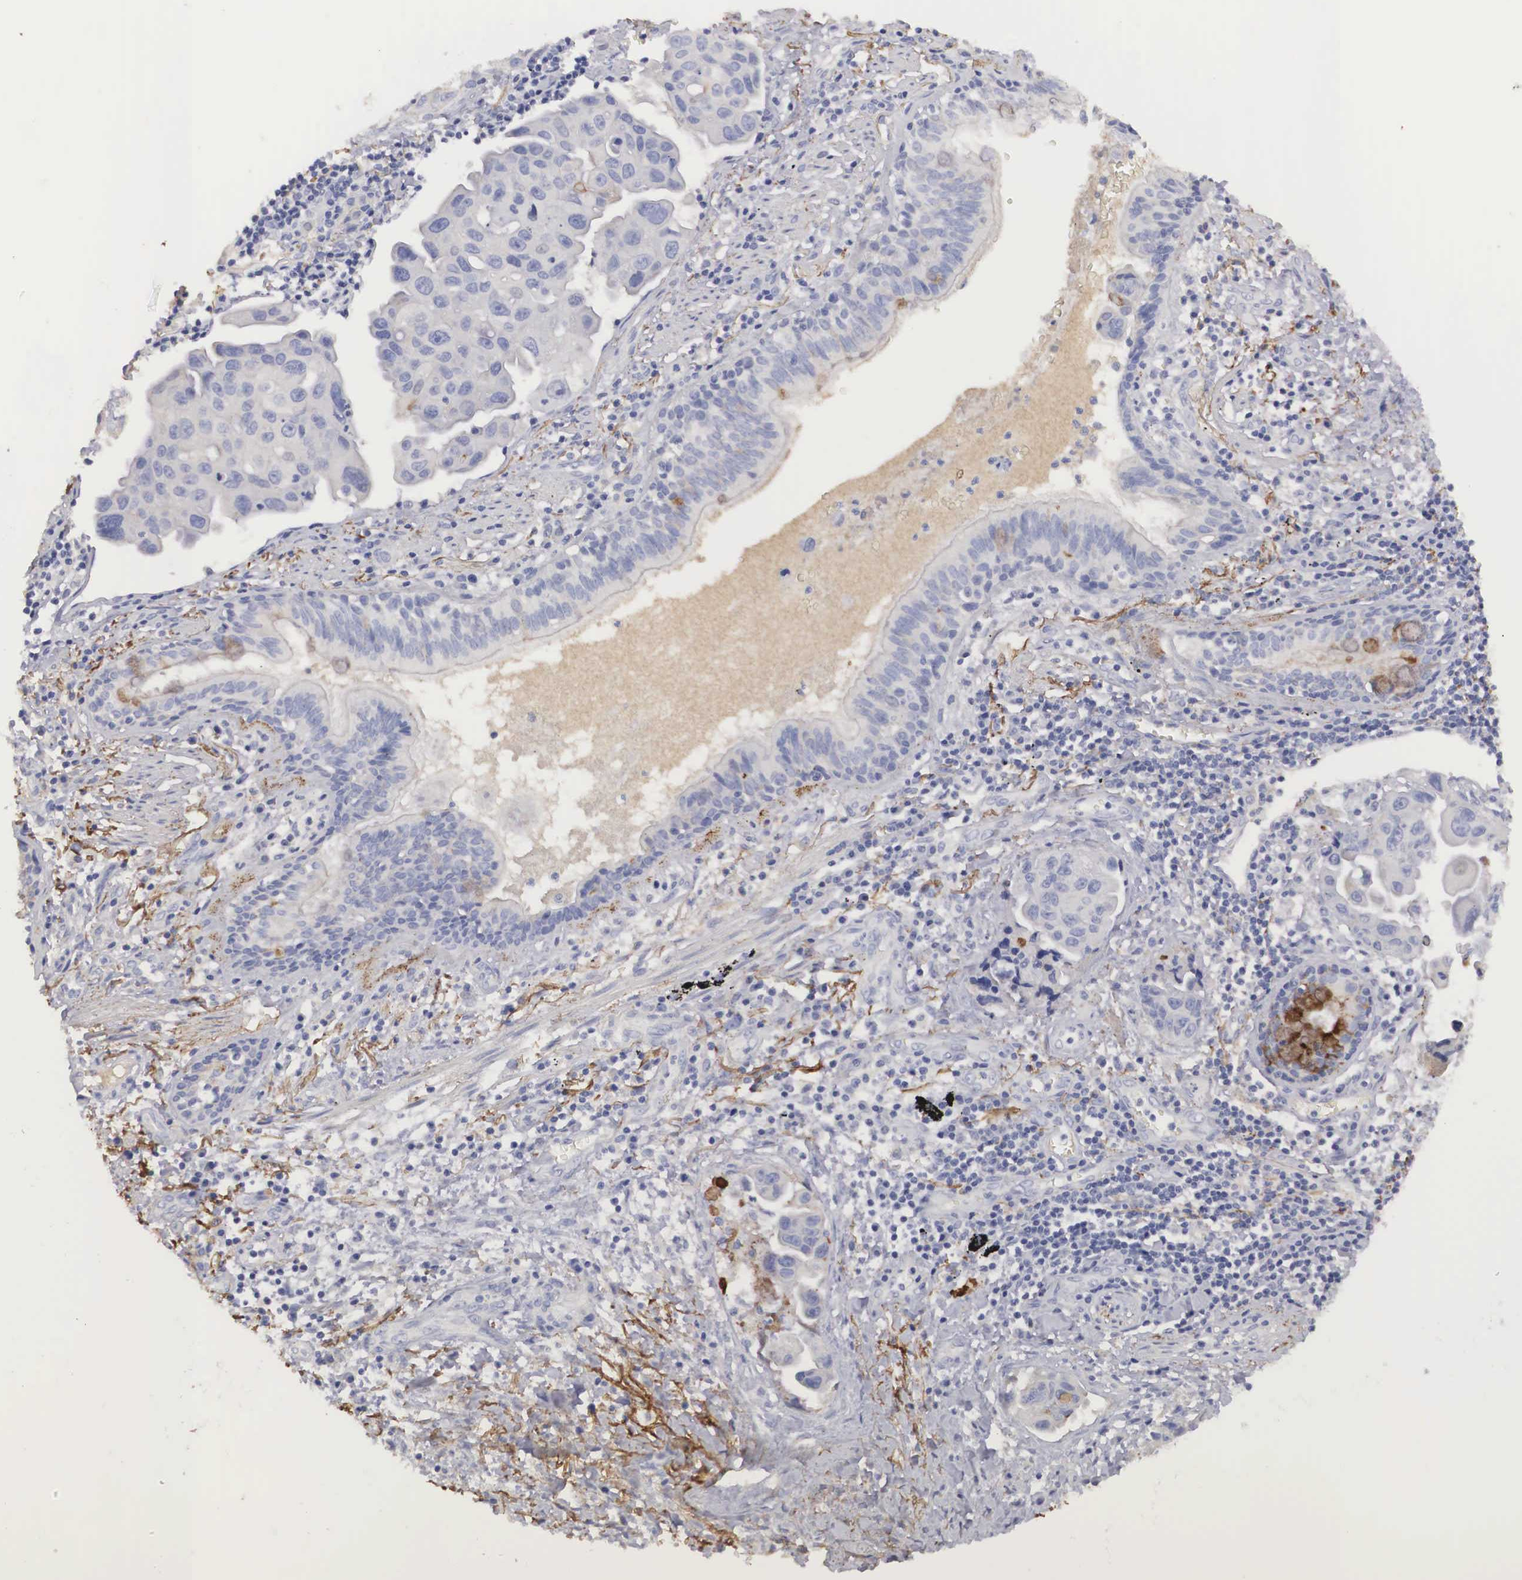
{"staining": {"intensity": "negative", "quantity": "none", "location": "none"}, "tissue": "lung cancer", "cell_type": "Tumor cells", "image_type": "cancer", "snomed": [{"axis": "morphology", "description": "Adenocarcinoma, NOS"}, {"axis": "topography", "description": "Lung"}], "caption": "This is a micrograph of immunohistochemistry staining of lung adenocarcinoma, which shows no staining in tumor cells.", "gene": "CLU", "patient": {"sex": "male", "age": 64}}